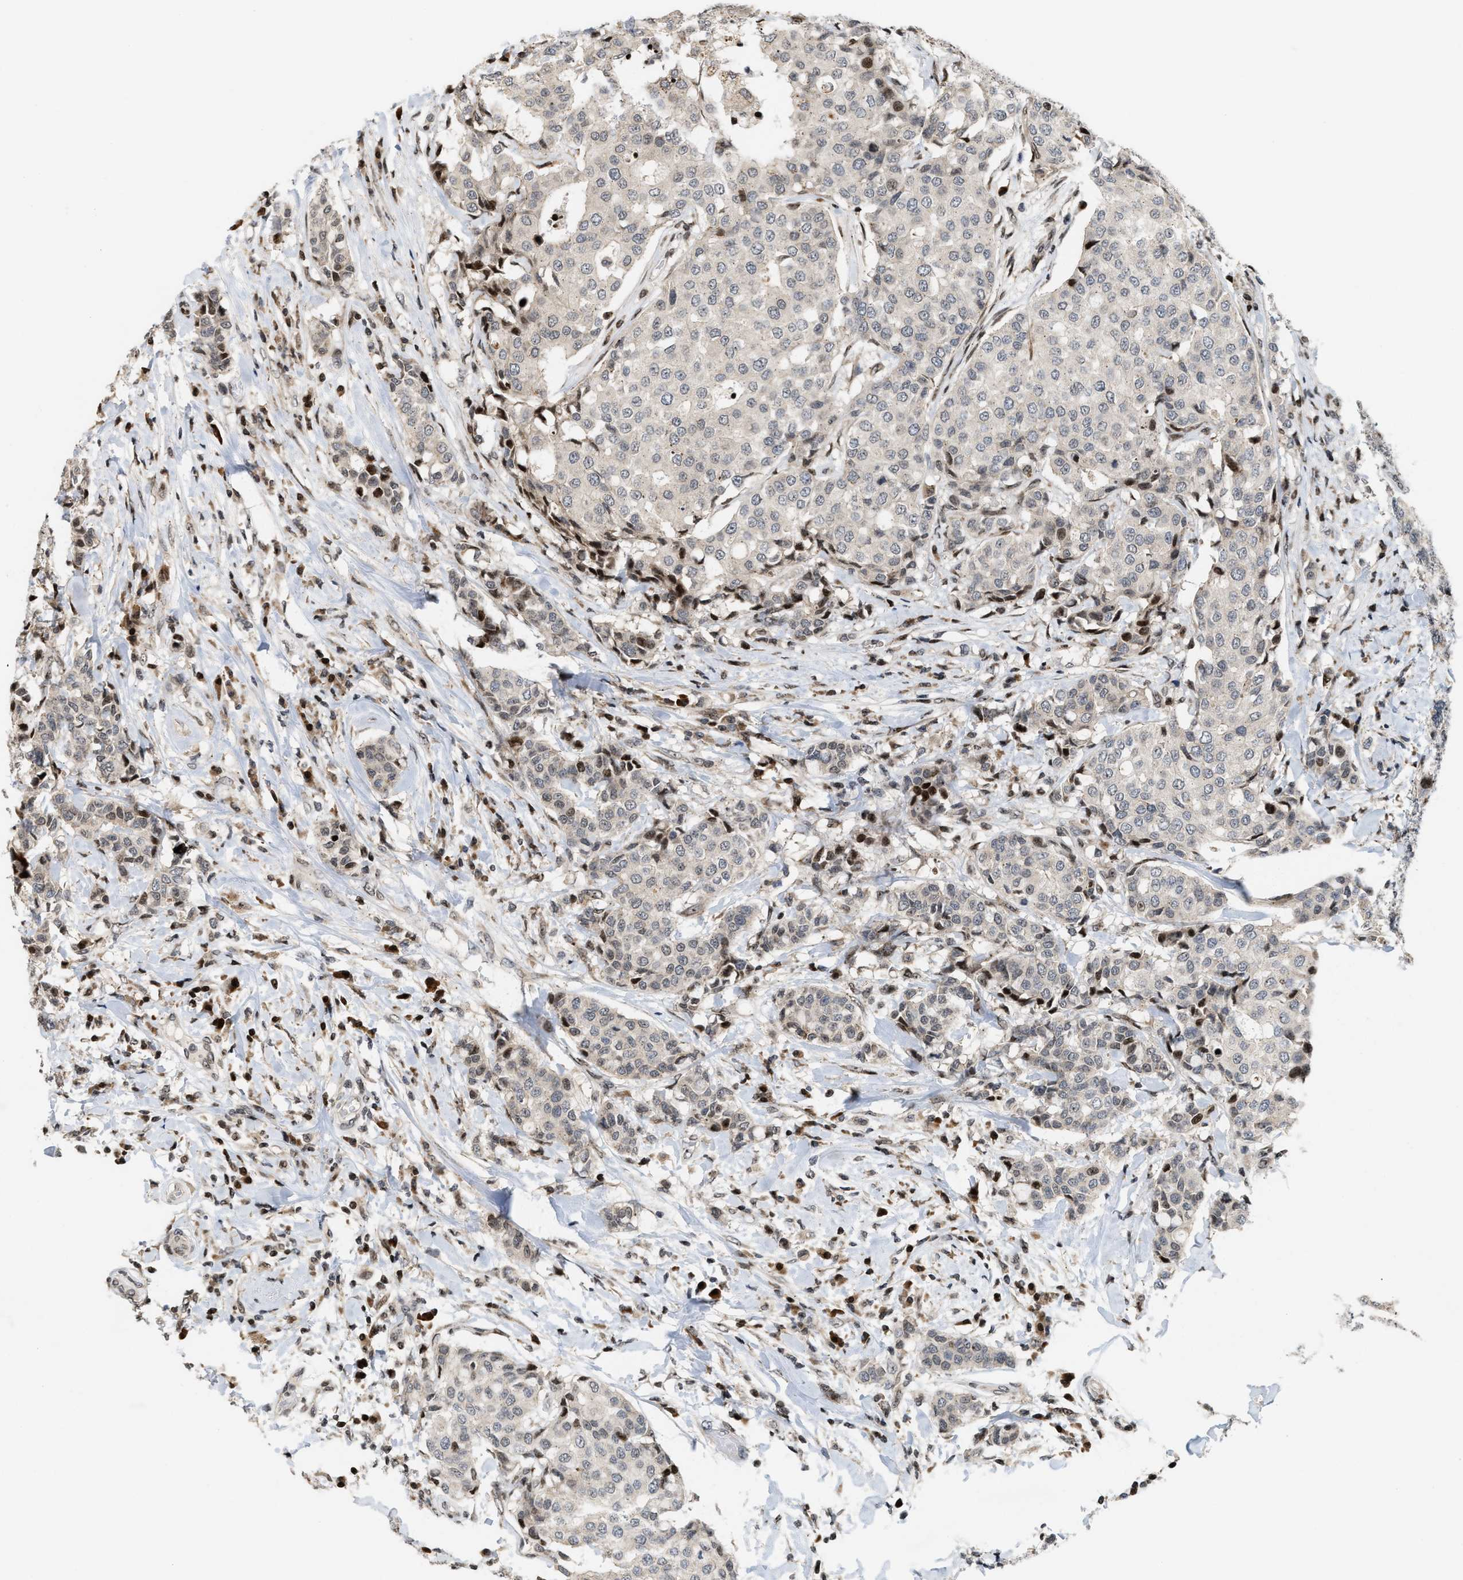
{"staining": {"intensity": "negative", "quantity": "none", "location": "none"}, "tissue": "breast cancer", "cell_type": "Tumor cells", "image_type": "cancer", "snomed": [{"axis": "morphology", "description": "Duct carcinoma"}, {"axis": "topography", "description": "Breast"}], "caption": "DAB immunohistochemical staining of breast cancer displays no significant expression in tumor cells.", "gene": "PDZD2", "patient": {"sex": "female", "age": 27}}